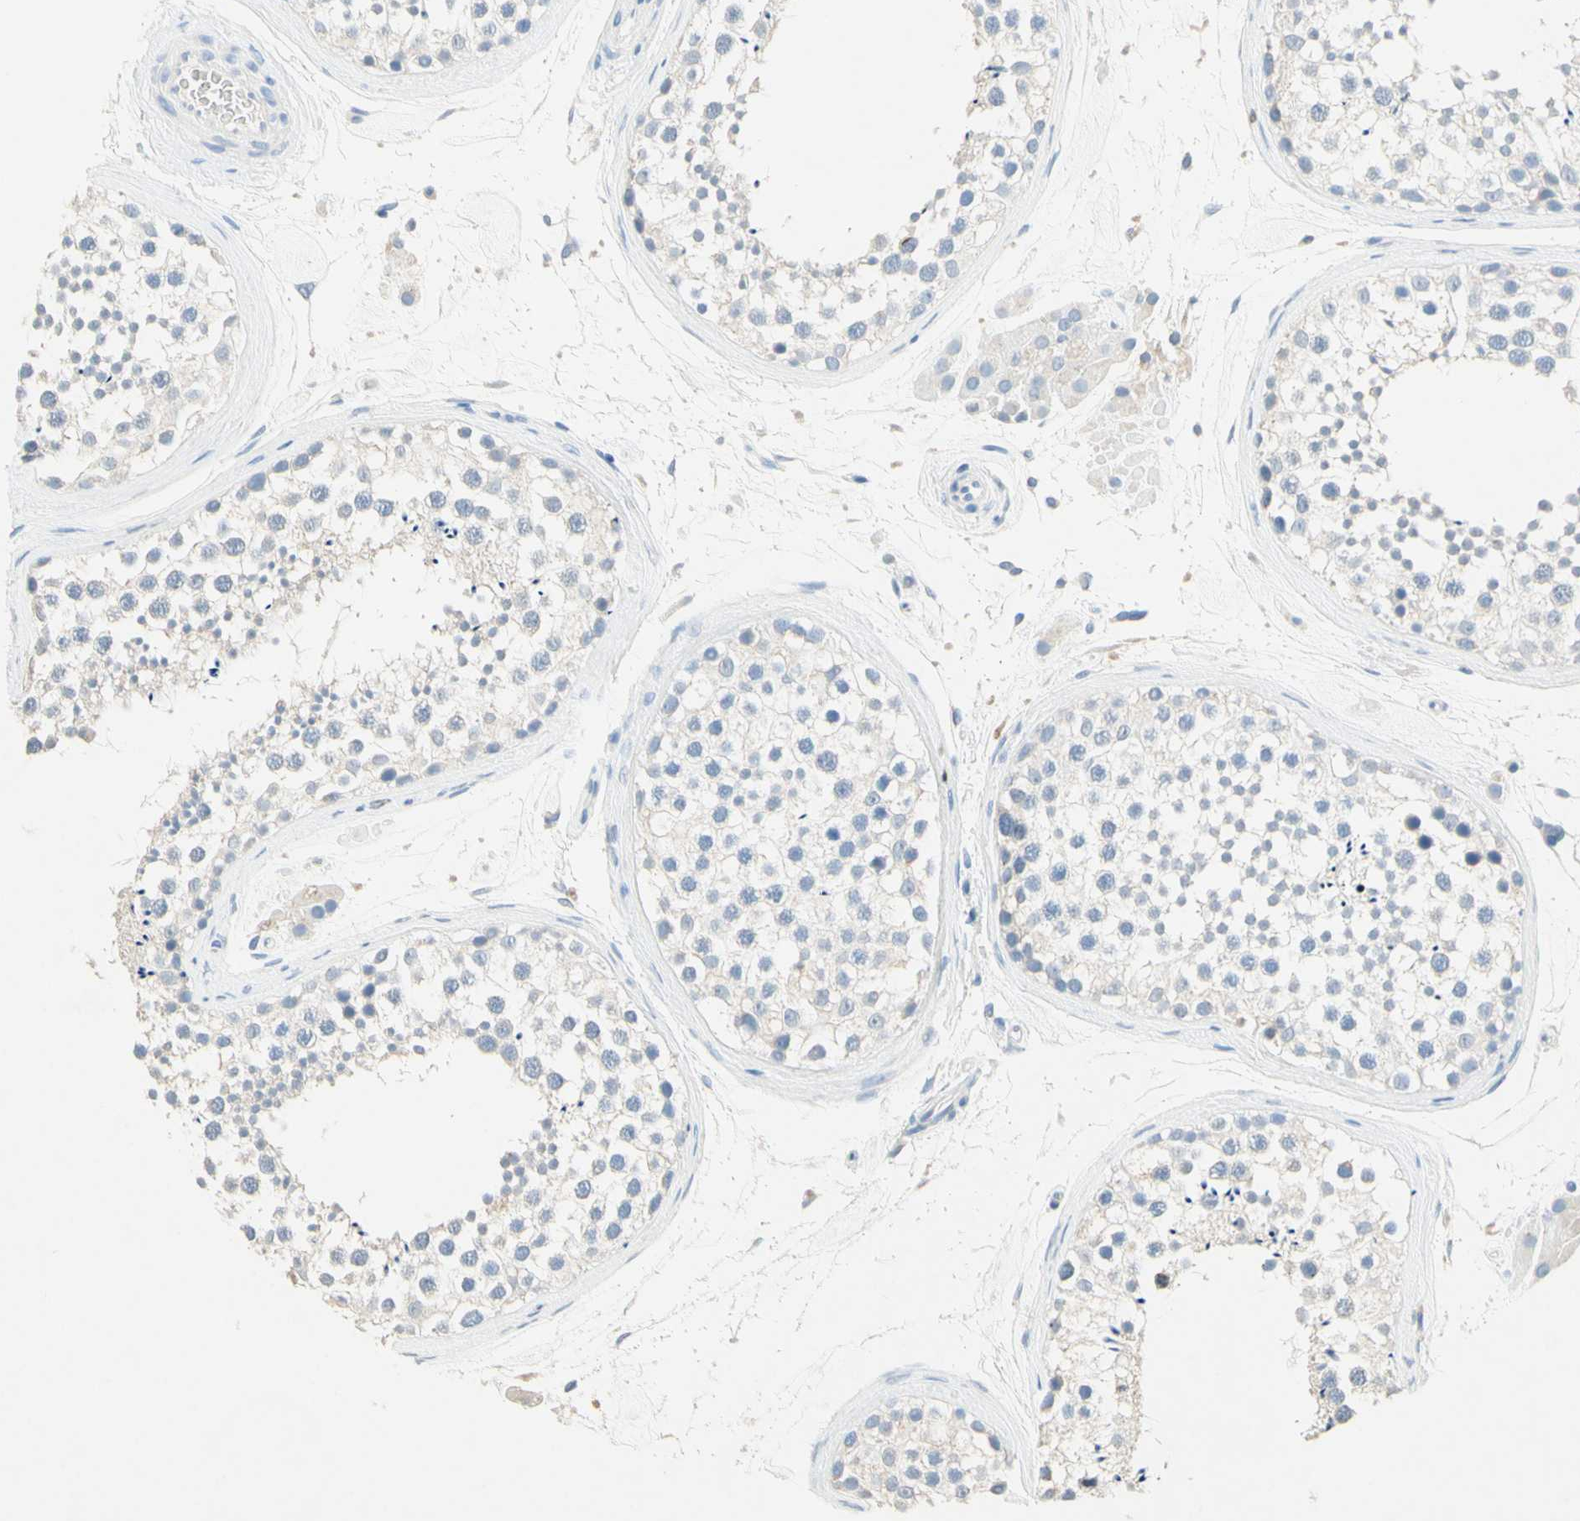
{"staining": {"intensity": "weak", "quantity": "<25%", "location": "cytoplasmic/membranous"}, "tissue": "testis", "cell_type": "Cells in seminiferous ducts", "image_type": "normal", "snomed": [{"axis": "morphology", "description": "Normal tissue, NOS"}, {"axis": "topography", "description": "Testis"}], "caption": "This image is of normal testis stained with immunohistochemistry to label a protein in brown with the nuclei are counter-stained blue. There is no staining in cells in seminiferous ducts. The staining was performed using DAB to visualize the protein expression in brown, while the nuclei were stained in blue with hematoxylin (Magnification: 20x).", "gene": "NFKBIZ", "patient": {"sex": "male", "age": 46}}